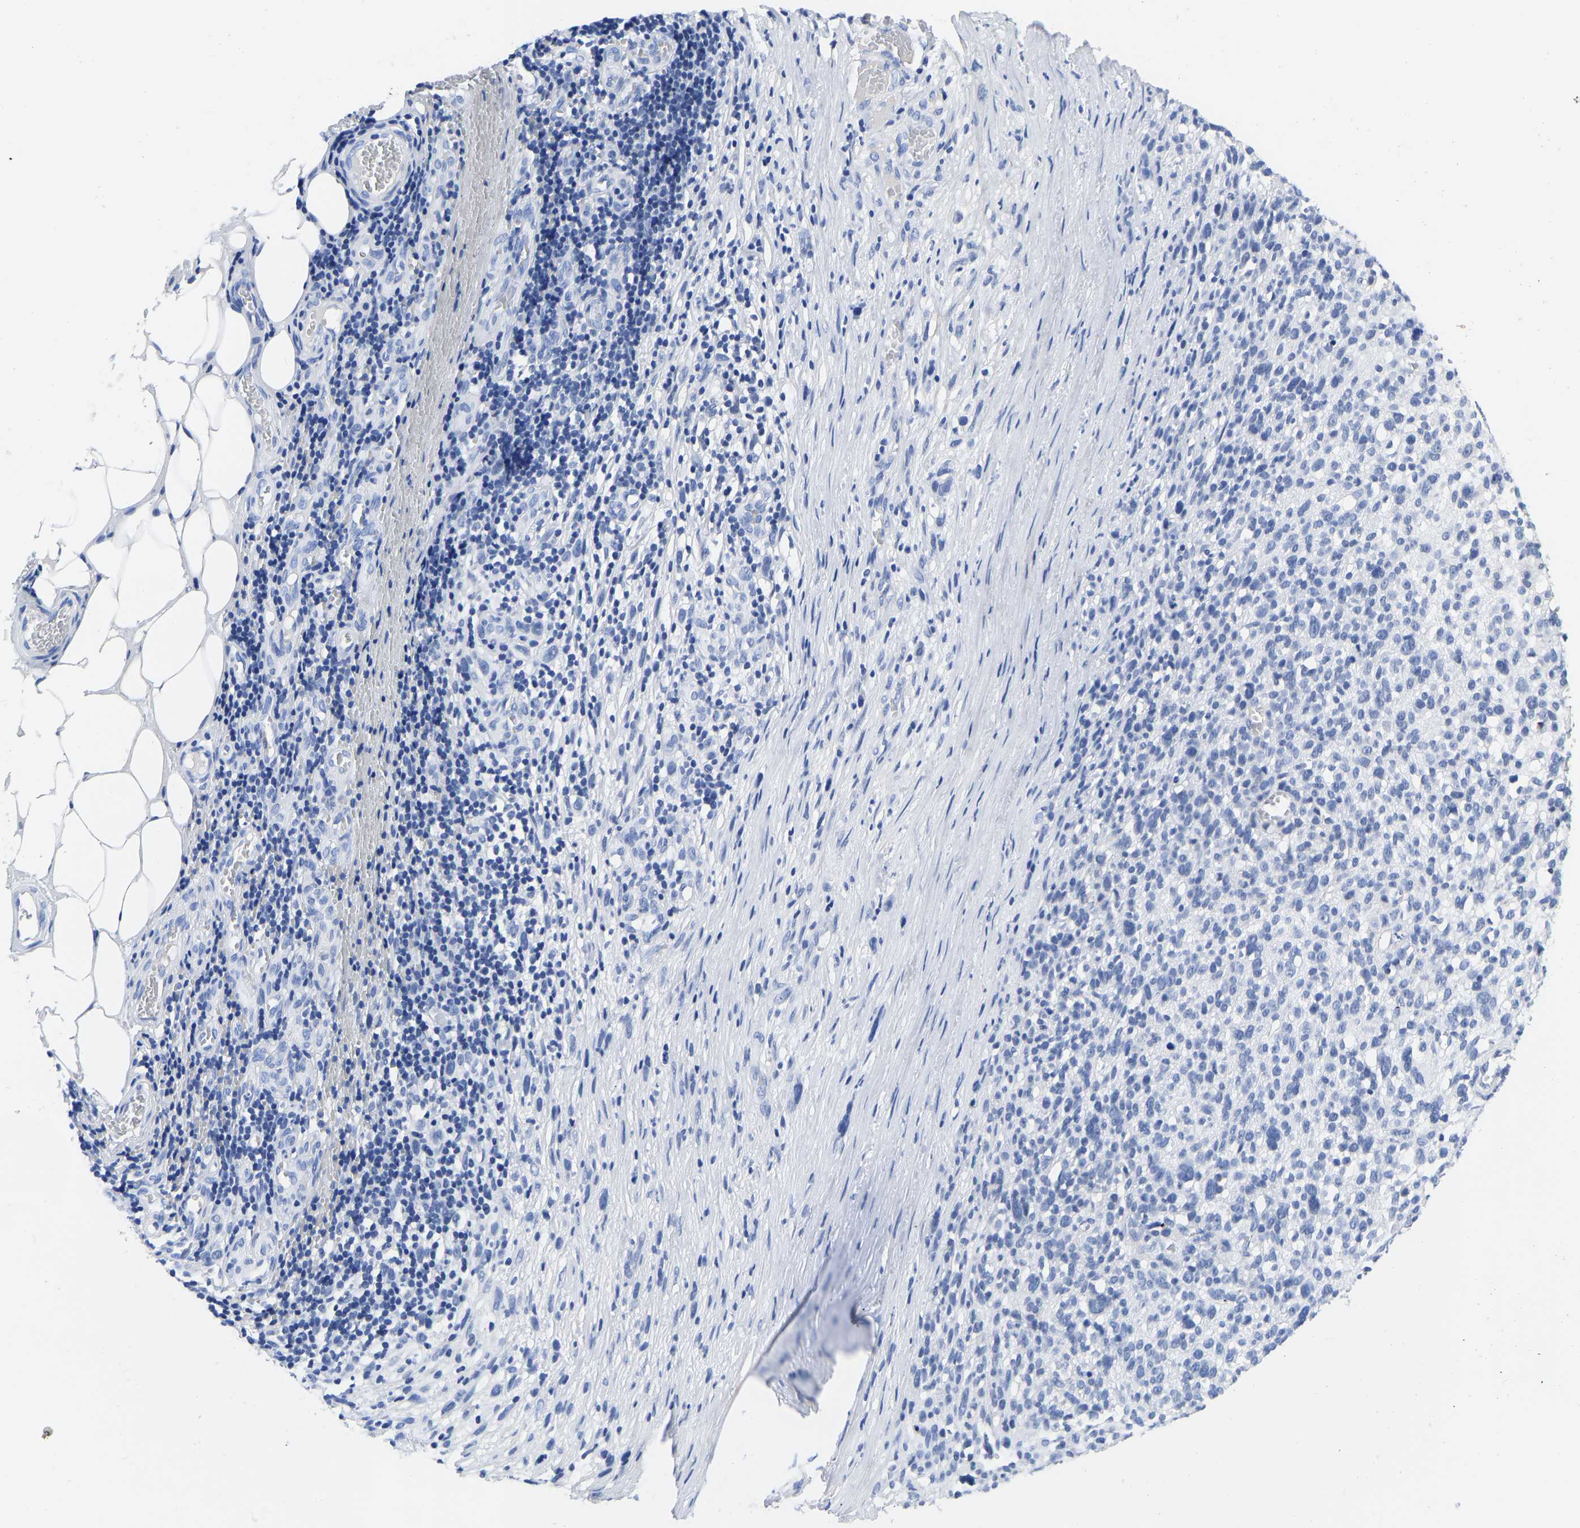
{"staining": {"intensity": "negative", "quantity": "none", "location": "none"}, "tissue": "melanoma", "cell_type": "Tumor cells", "image_type": "cancer", "snomed": [{"axis": "morphology", "description": "Malignant melanoma, NOS"}, {"axis": "topography", "description": "Skin"}], "caption": "Melanoma was stained to show a protein in brown. There is no significant staining in tumor cells. (Brightfield microscopy of DAB (3,3'-diaminobenzidine) immunohistochemistry at high magnification).", "gene": "GPA33", "patient": {"sex": "female", "age": 55}}